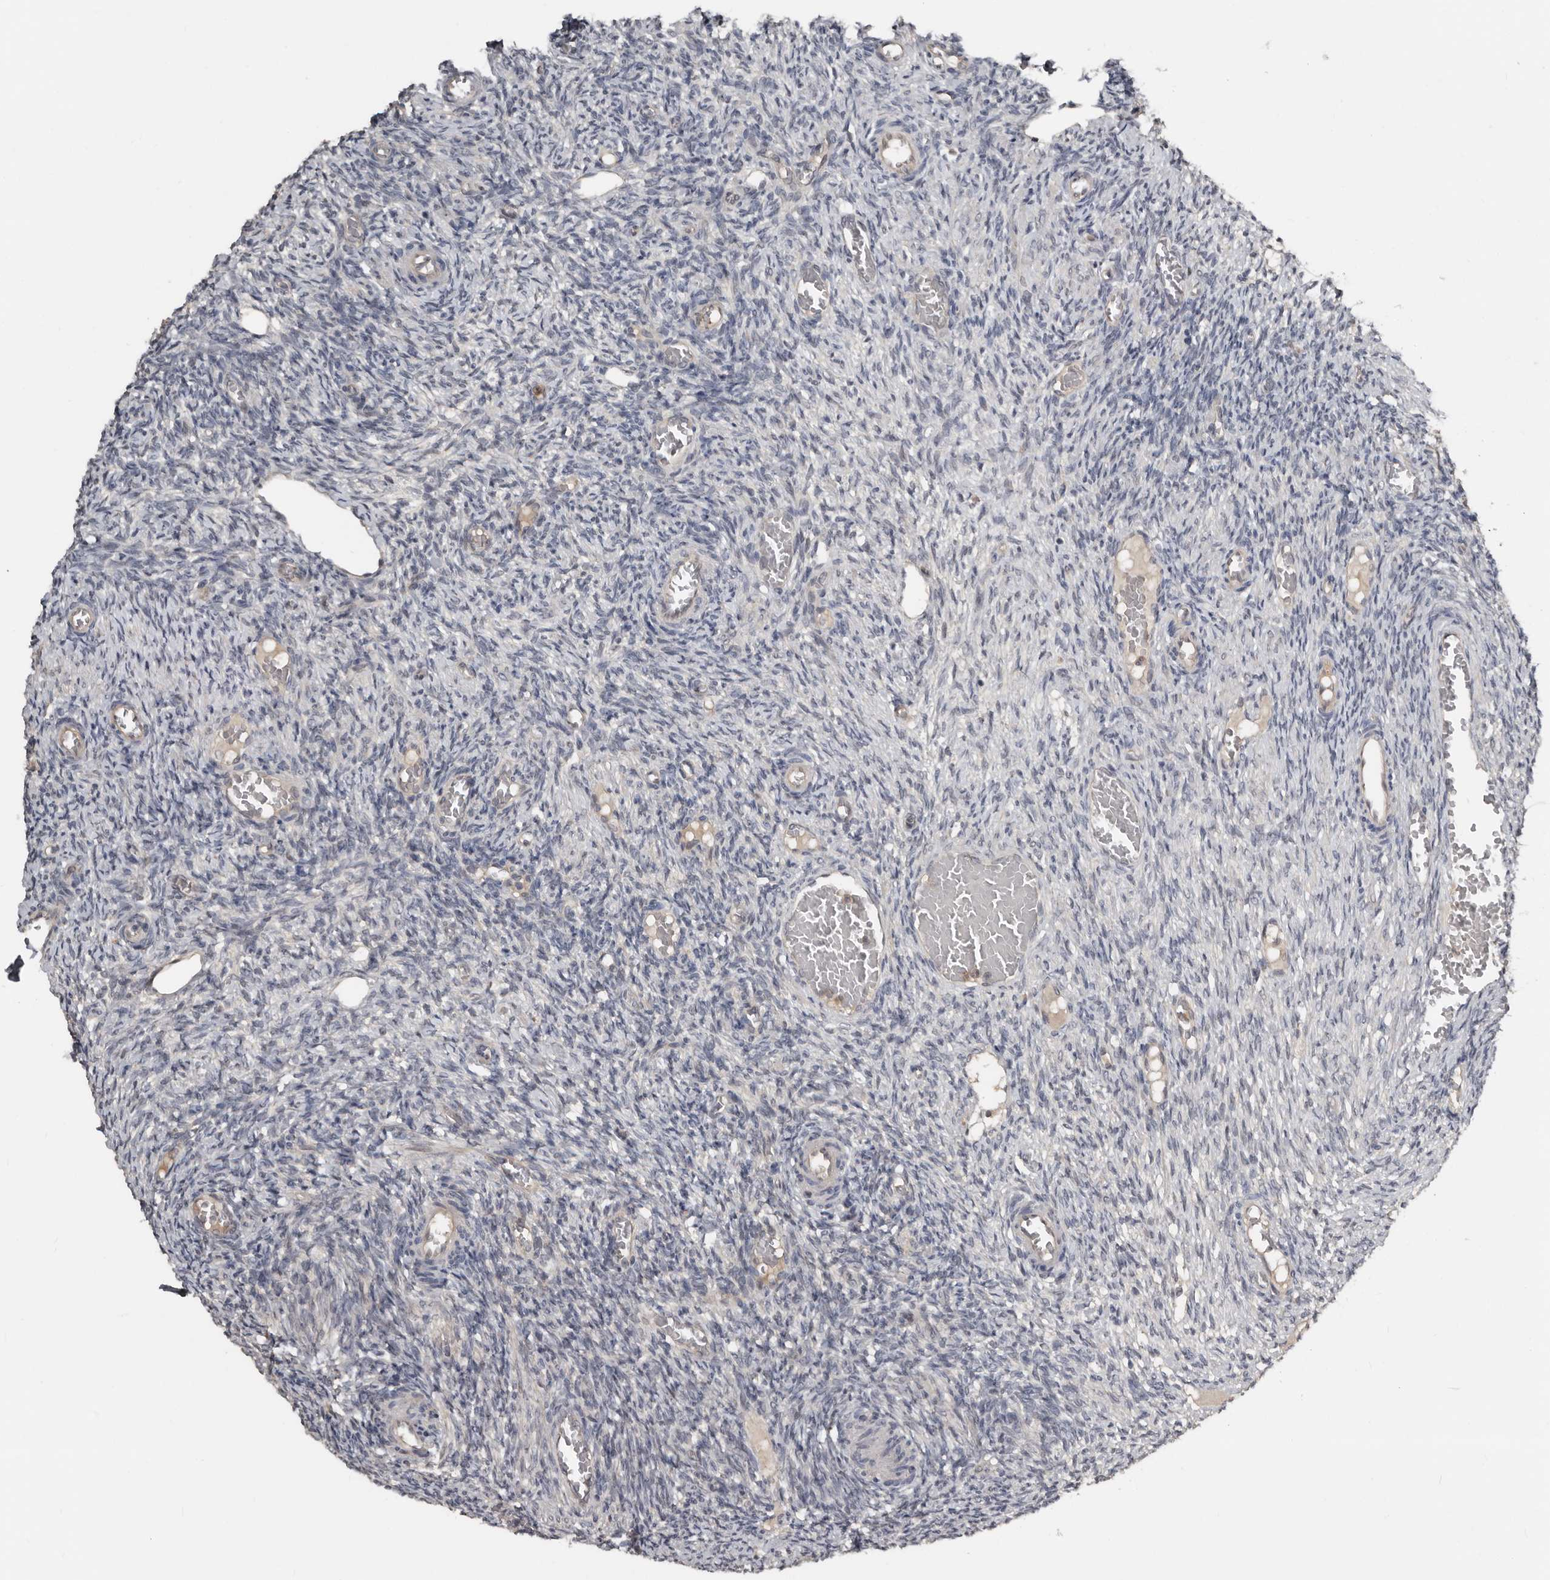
{"staining": {"intensity": "negative", "quantity": "none", "location": "none"}, "tissue": "ovary", "cell_type": "Ovarian stroma cells", "image_type": "normal", "snomed": [{"axis": "morphology", "description": "Normal tissue, NOS"}, {"axis": "topography", "description": "Ovary"}], "caption": "DAB (3,3'-diaminobenzidine) immunohistochemical staining of normal human ovary displays no significant expression in ovarian stroma cells.", "gene": "RBKS", "patient": {"sex": "female", "age": 27}}